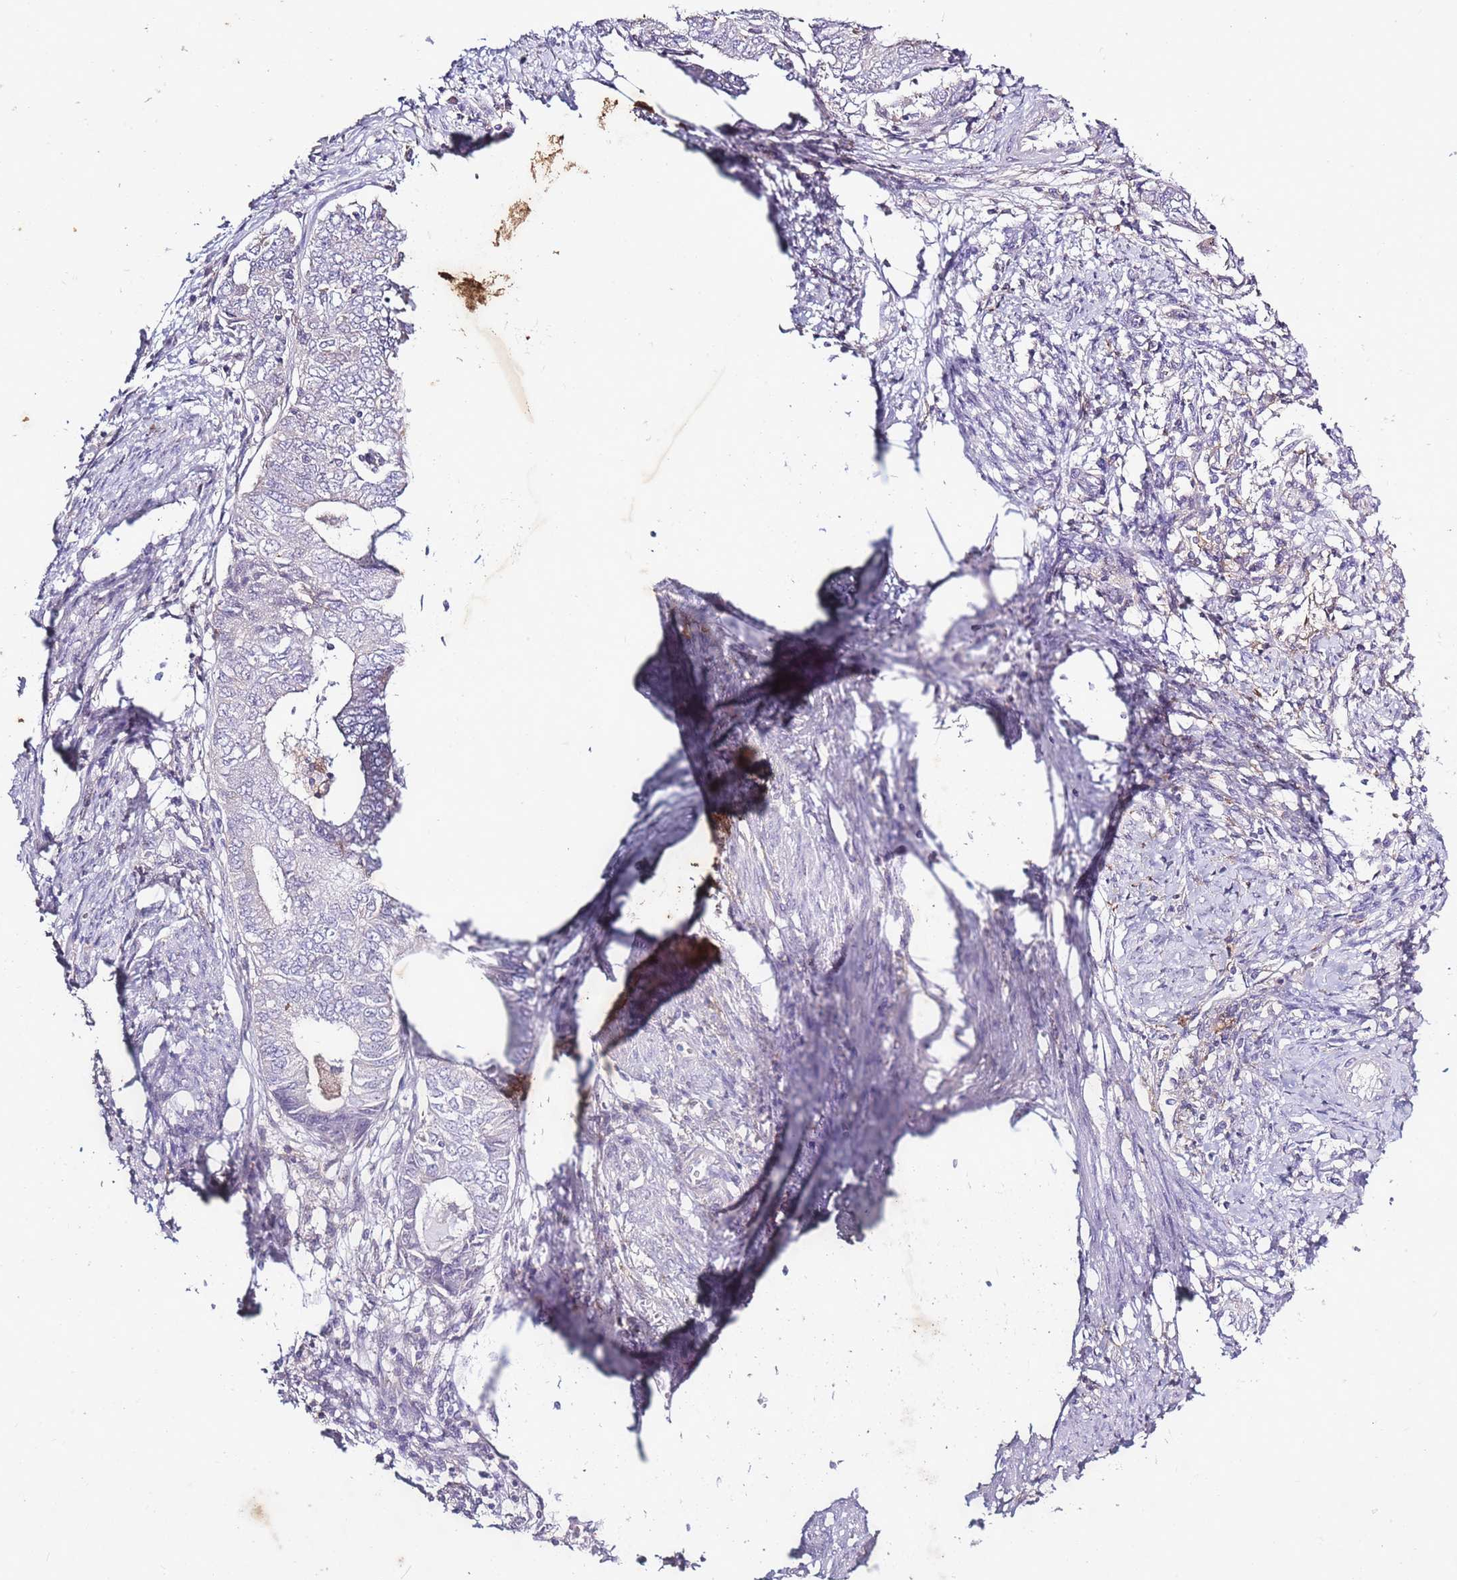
{"staining": {"intensity": "negative", "quantity": "none", "location": "none"}, "tissue": "endometrial cancer", "cell_type": "Tumor cells", "image_type": "cancer", "snomed": [{"axis": "morphology", "description": "Adenocarcinoma, NOS"}, {"axis": "topography", "description": "Endometrium"}], "caption": "There is no significant expression in tumor cells of adenocarcinoma (endometrial).", "gene": "CAPN9", "patient": {"sex": "female", "age": 62}}